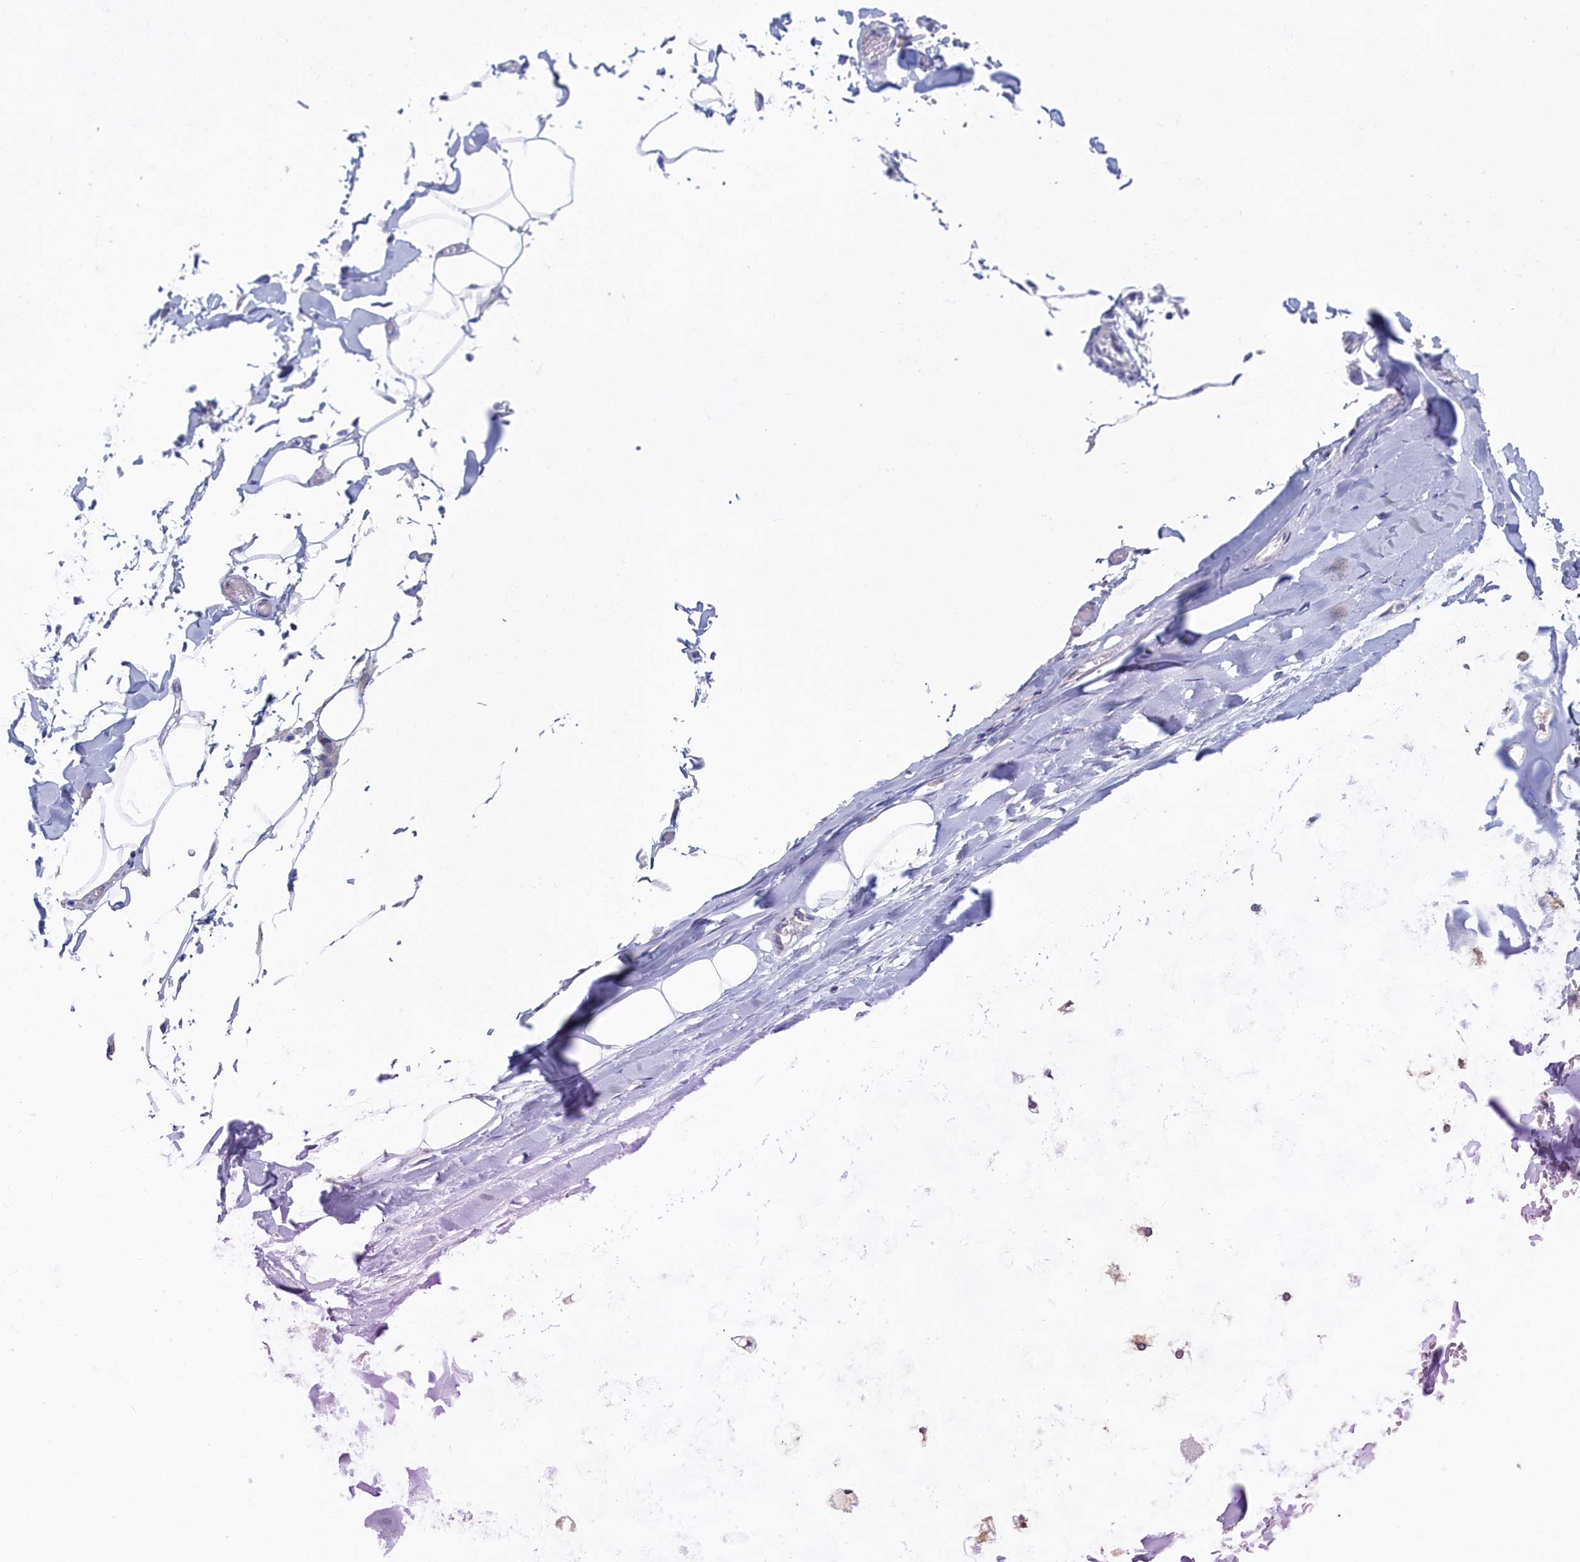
{"staining": {"intensity": "negative", "quantity": "none", "location": "none"}, "tissue": "adipose tissue", "cell_type": "Adipocytes", "image_type": "normal", "snomed": [{"axis": "morphology", "description": "Normal tissue, NOS"}, {"axis": "topography", "description": "Bronchus"}], "caption": "A photomicrograph of adipose tissue stained for a protein exhibits no brown staining in adipocytes. (Immunohistochemistry, brightfield microscopy, high magnification).", "gene": "C11orf54", "patient": {"sex": "male", "age": 66}}